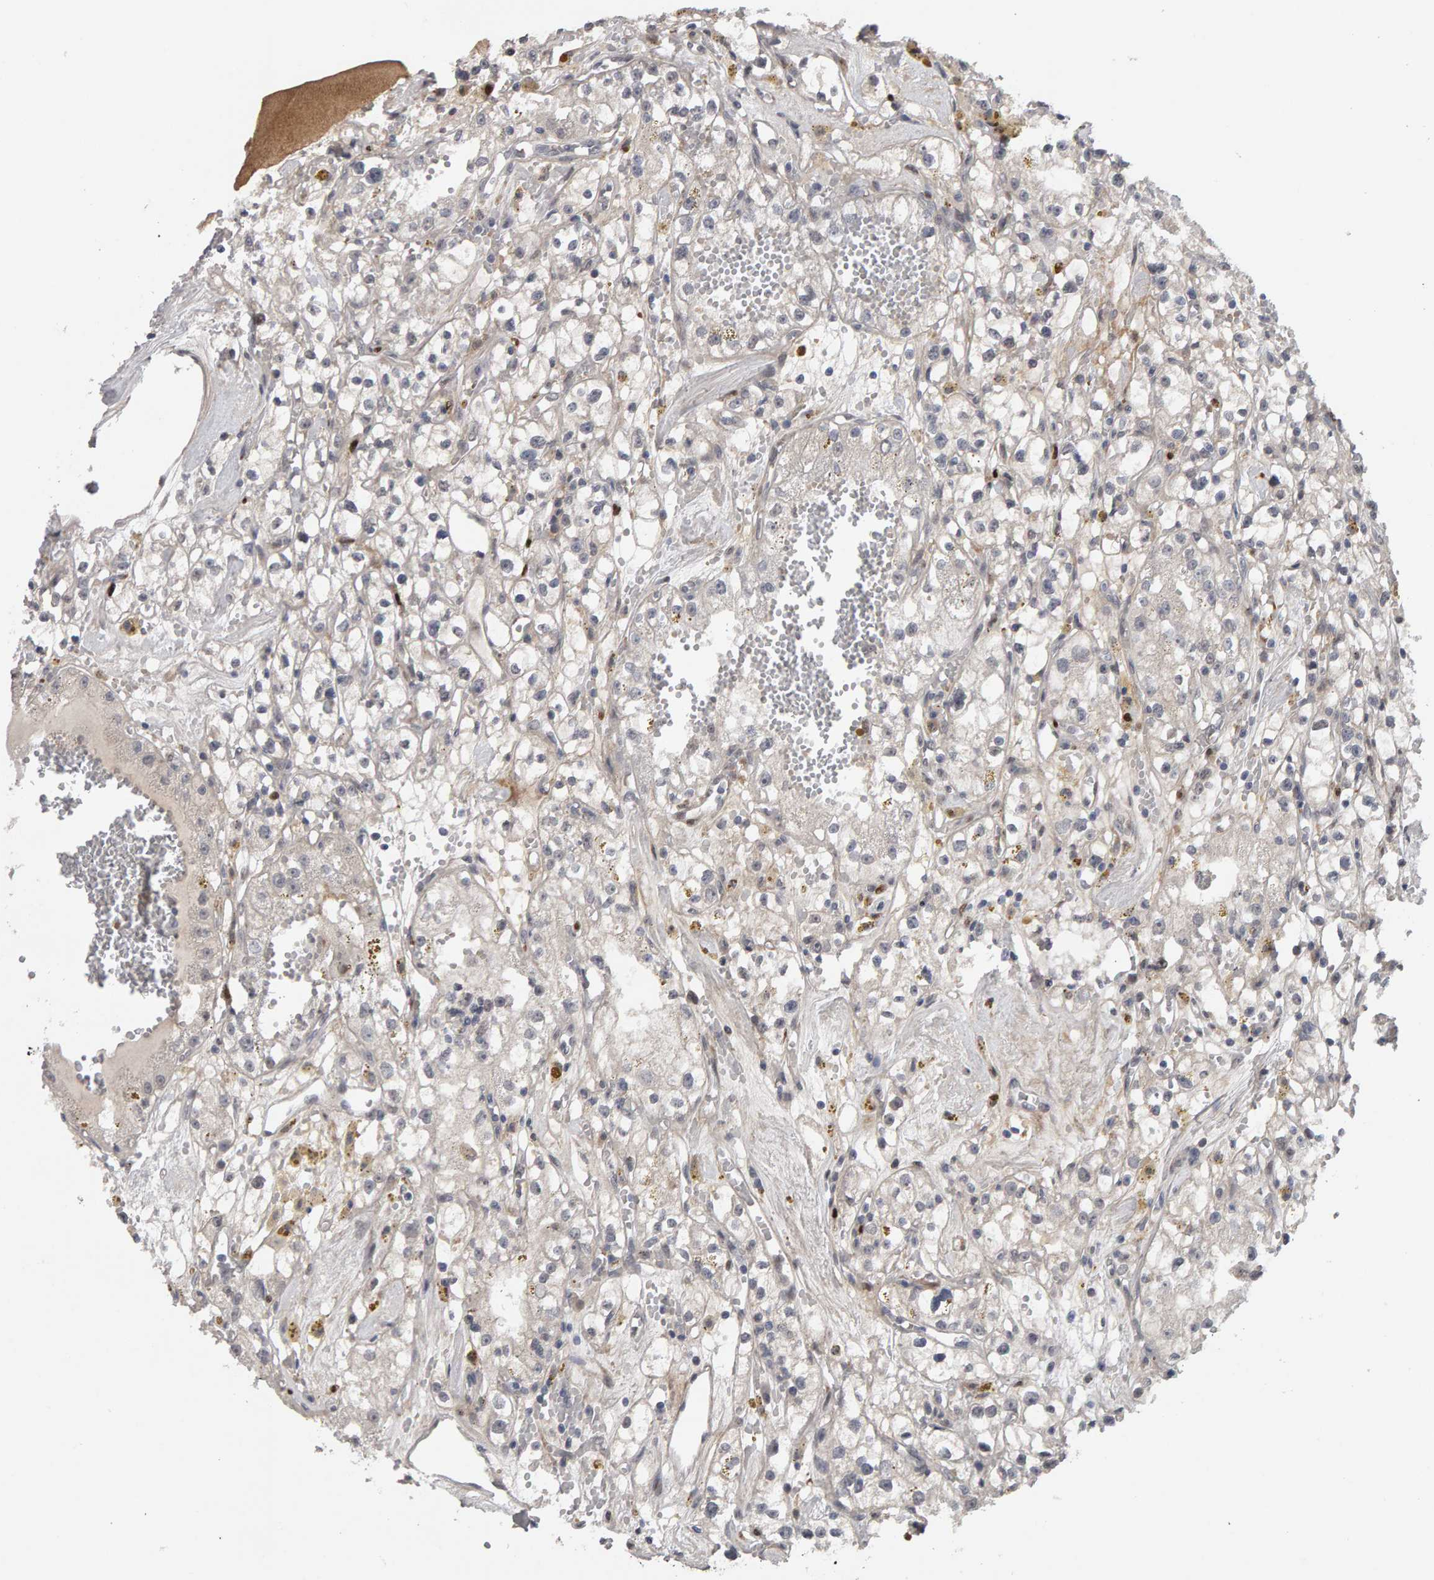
{"staining": {"intensity": "negative", "quantity": "none", "location": "none"}, "tissue": "renal cancer", "cell_type": "Tumor cells", "image_type": "cancer", "snomed": [{"axis": "morphology", "description": "Adenocarcinoma, NOS"}, {"axis": "topography", "description": "Kidney"}], "caption": "A high-resolution photomicrograph shows immunohistochemistry (IHC) staining of renal cancer, which exhibits no significant positivity in tumor cells.", "gene": "IPO8", "patient": {"sex": "male", "age": 56}}